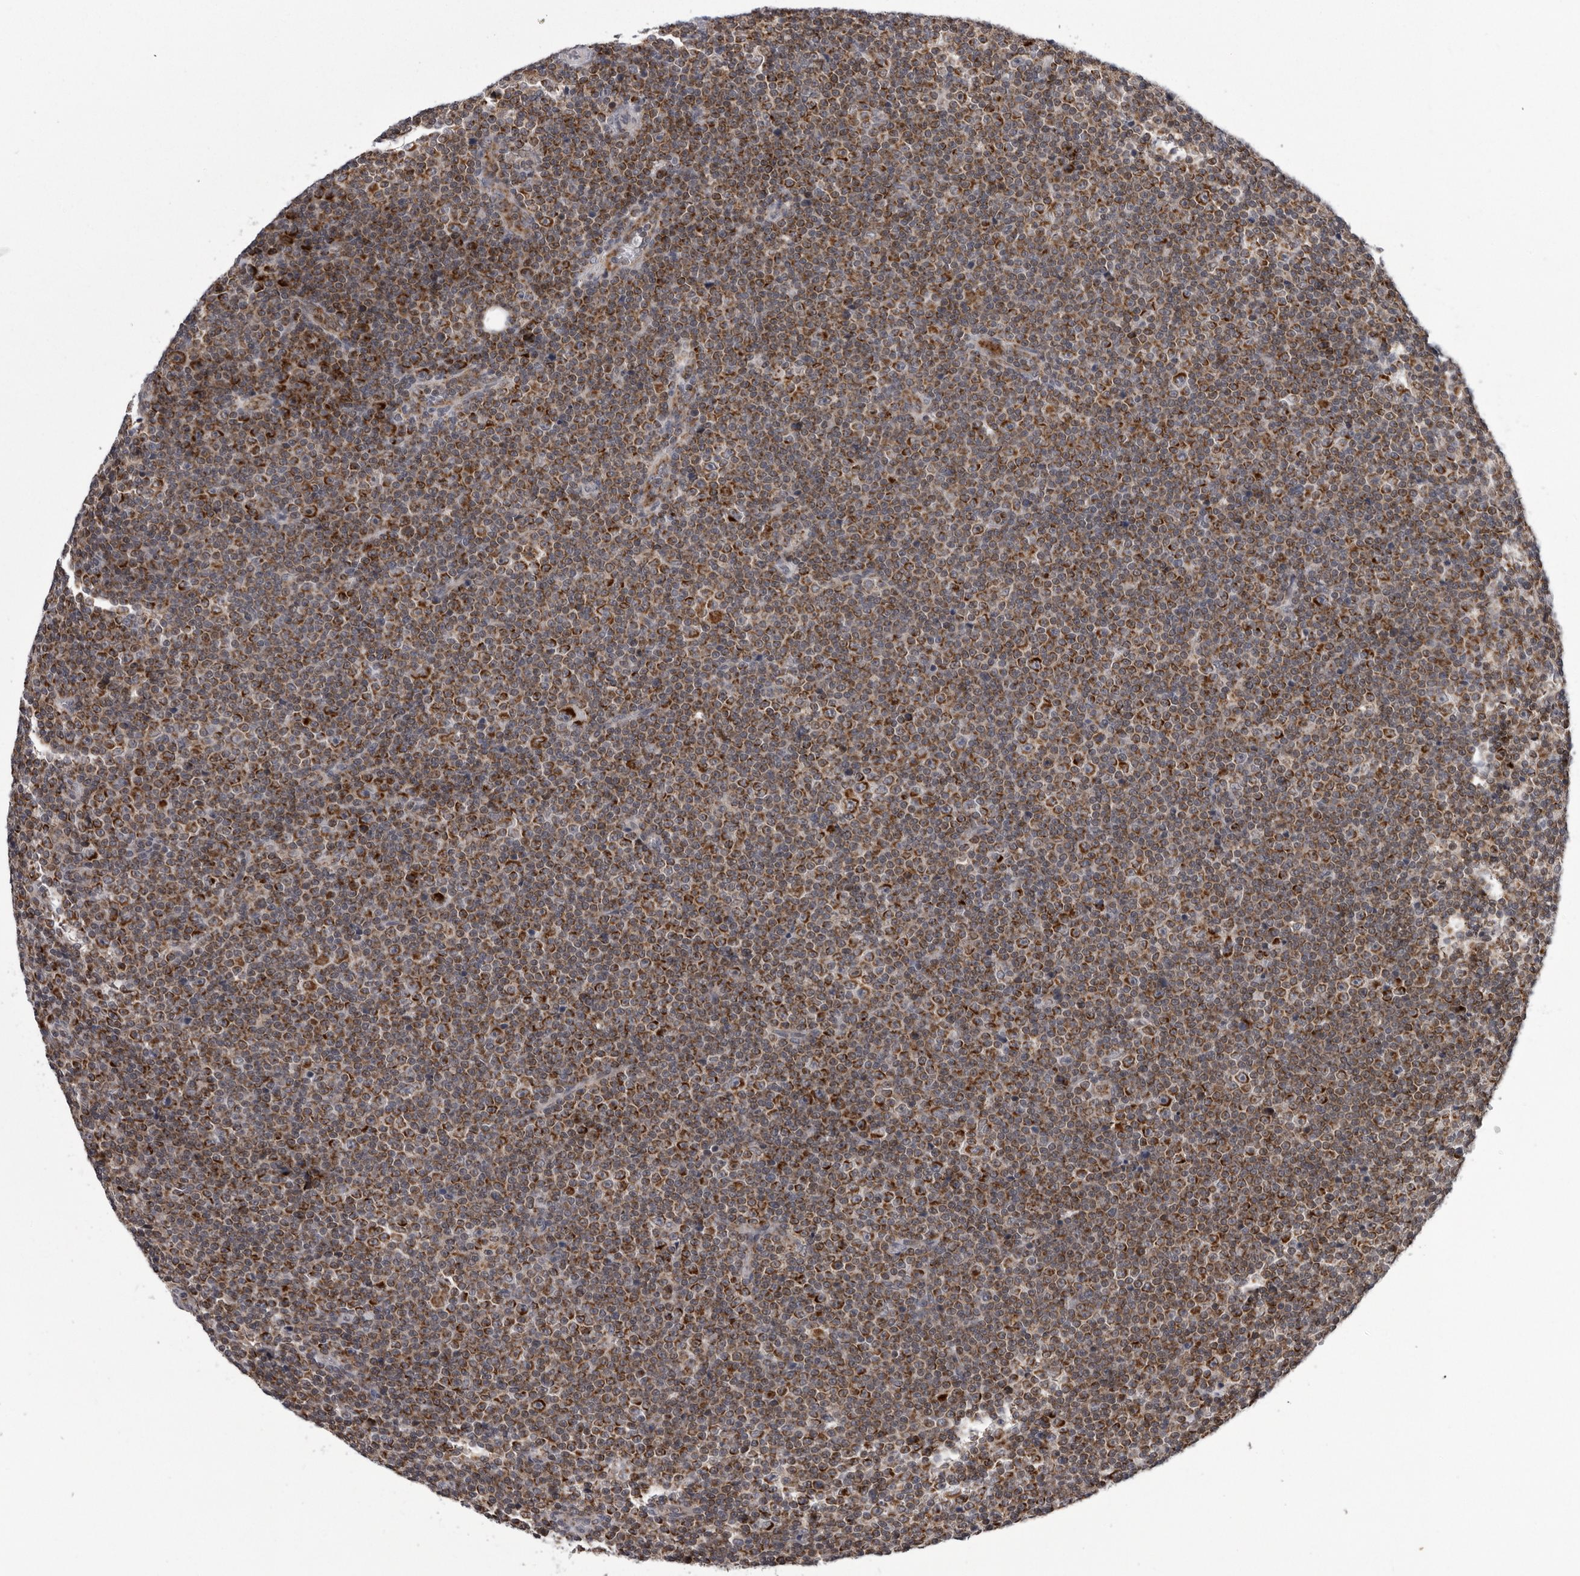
{"staining": {"intensity": "strong", "quantity": "25%-75%", "location": "cytoplasmic/membranous"}, "tissue": "lymphoma", "cell_type": "Tumor cells", "image_type": "cancer", "snomed": [{"axis": "morphology", "description": "Malignant lymphoma, non-Hodgkin's type, Low grade"}, {"axis": "topography", "description": "Lymph node"}], "caption": "Immunohistochemical staining of human lymphoma reveals strong cytoplasmic/membranous protein expression in about 25%-75% of tumor cells.", "gene": "CPT2", "patient": {"sex": "female", "age": 67}}